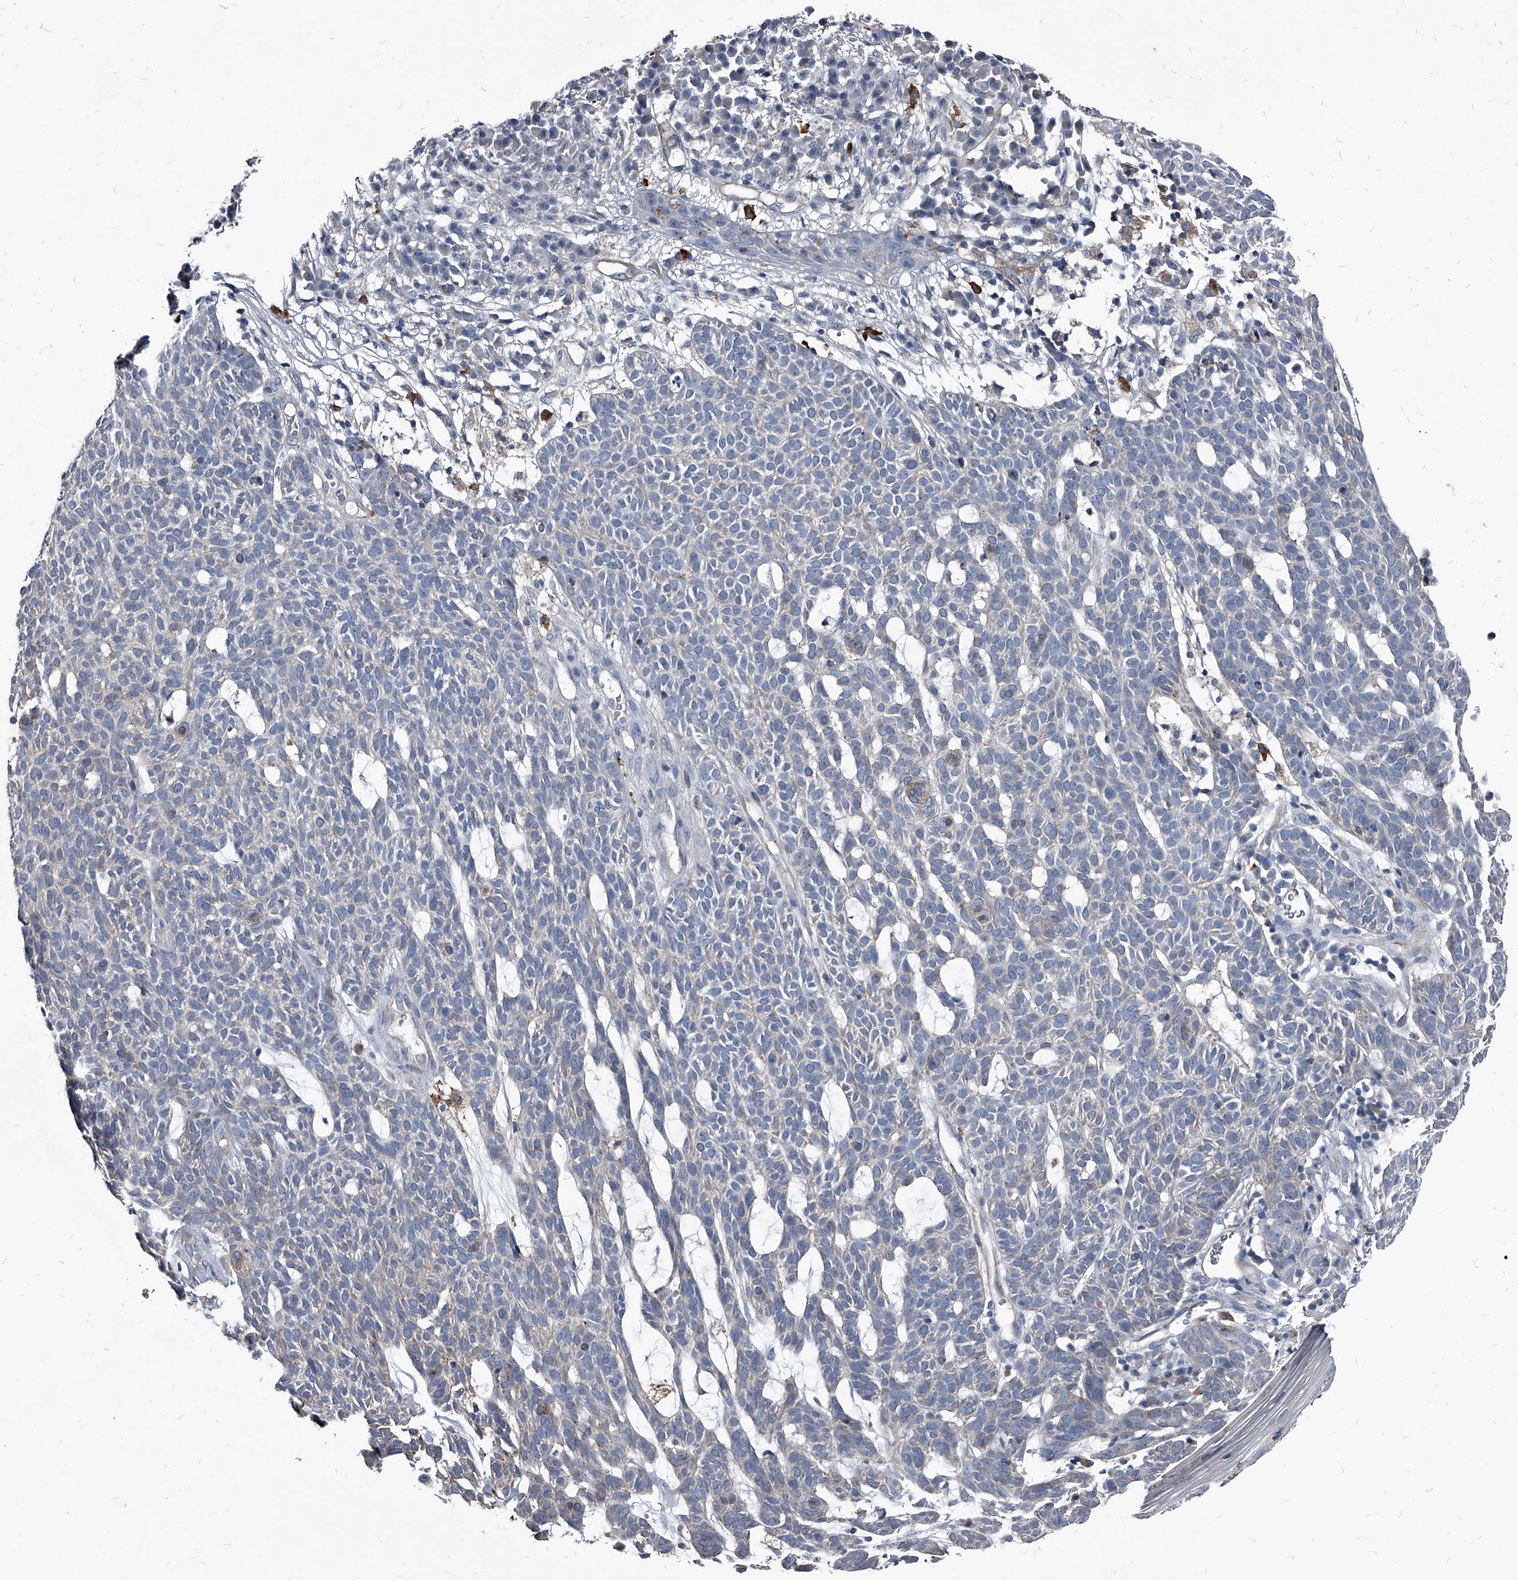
{"staining": {"intensity": "negative", "quantity": "none", "location": "none"}, "tissue": "skin cancer", "cell_type": "Tumor cells", "image_type": "cancer", "snomed": [{"axis": "morphology", "description": "Squamous cell carcinoma, NOS"}, {"axis": "topography", "description": "Skin"}], "caption": "There is no significant positivity in tumor cells of squamous cell carcinoma (skin).", "gene": "PGLYRP3", "patient": {"sex": "female", "age": 90}}